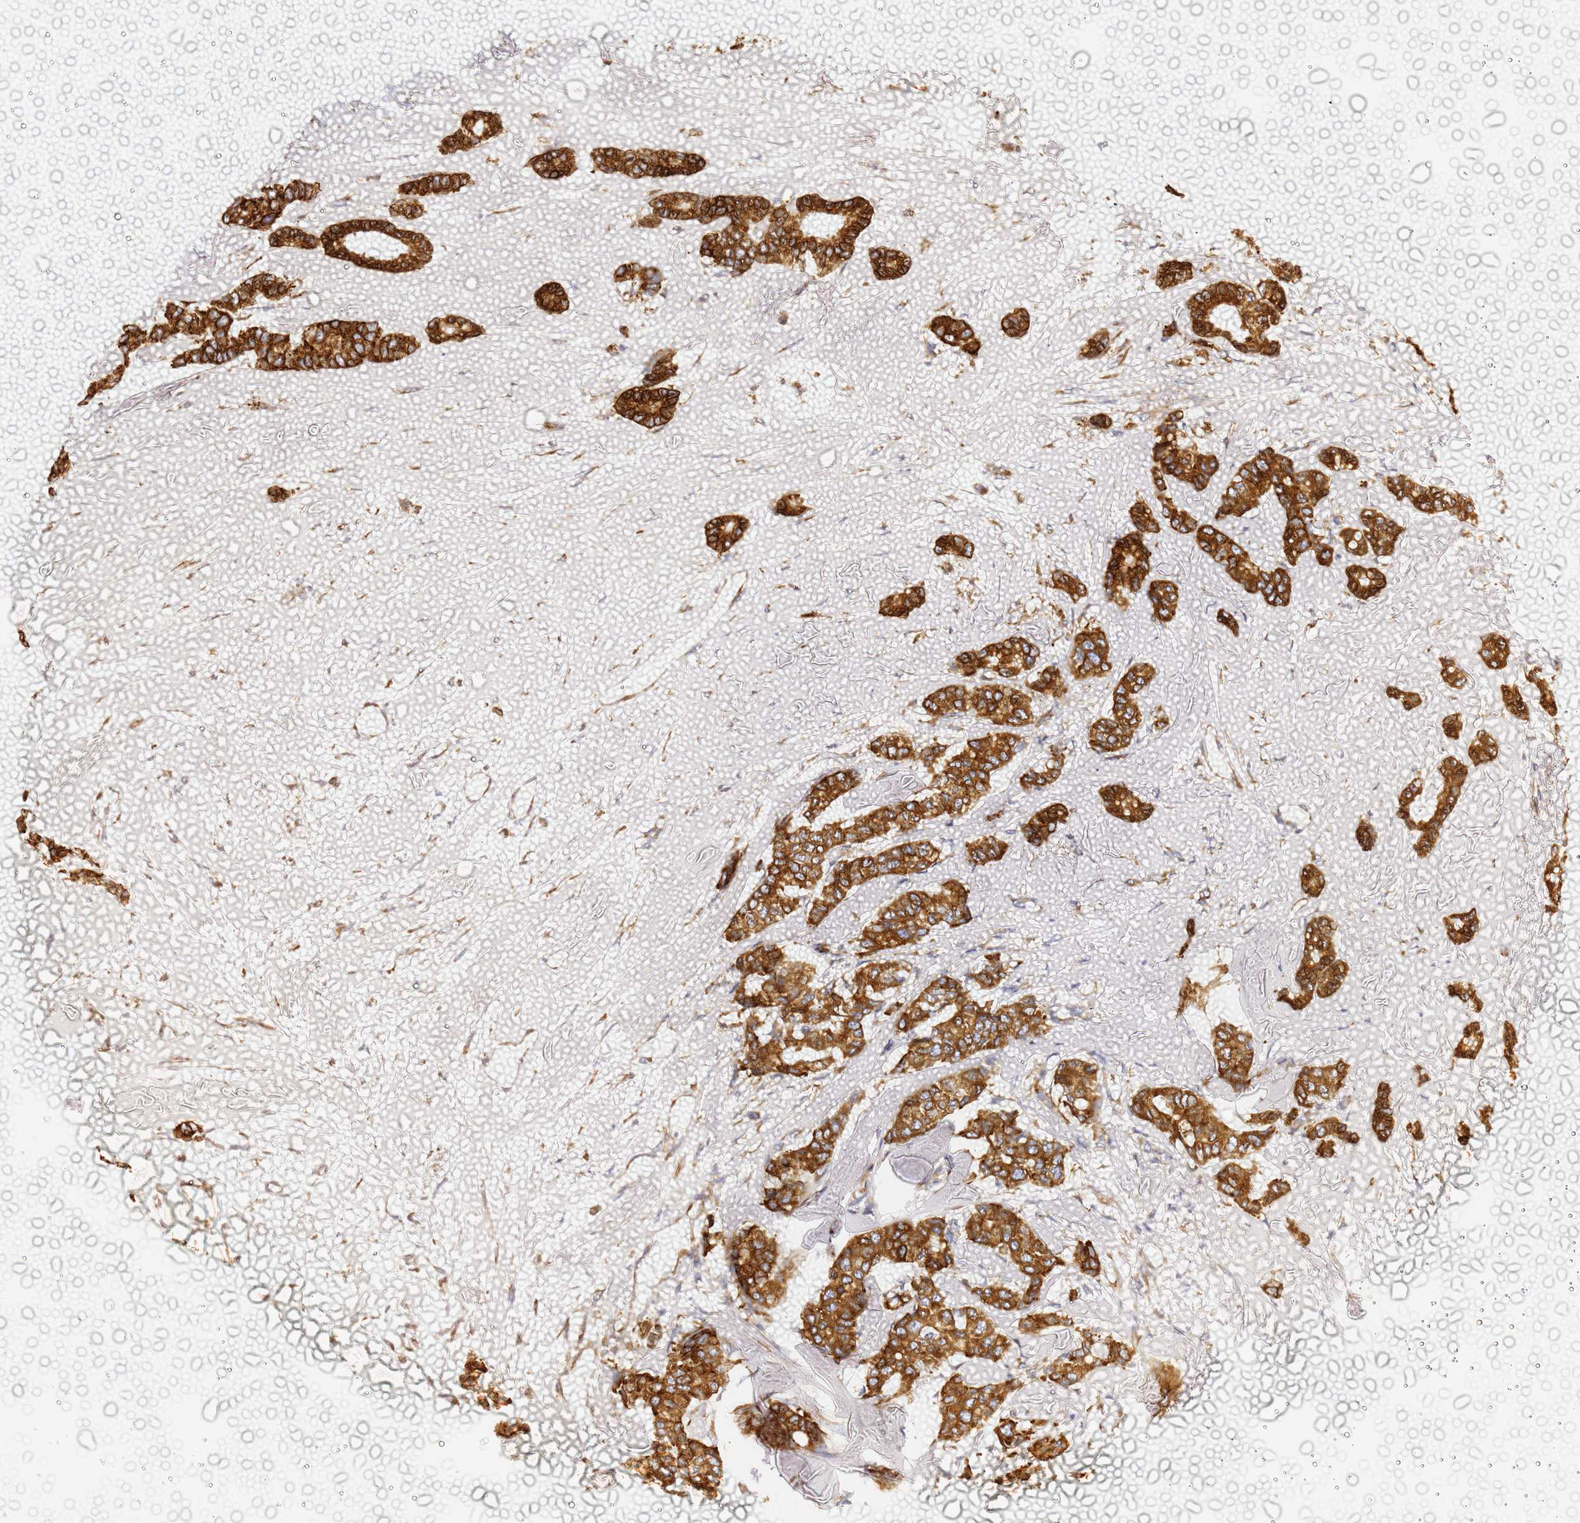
{"staining": {"intensity": "strong", "quantity": ">75%", "location": "cytoplasmic/membranous"}, "tissue": "breast cancer", "cell_type": "Tumor cells", "image_type": "cancer", "snomed": [{"axis": "morphology", "description": "Duct carcinoma"}, {"axis": "topography", "description": "Breast"}], "caption": "Protein analysis of breast cancer (infiltrating ductal carcinoma) tissue reveals strong cytoplasmic/membranous positivity in approximately >75% of tumor cells.", "gene": "GDAP2", "patient": {"sex": "female", "age": 87}}